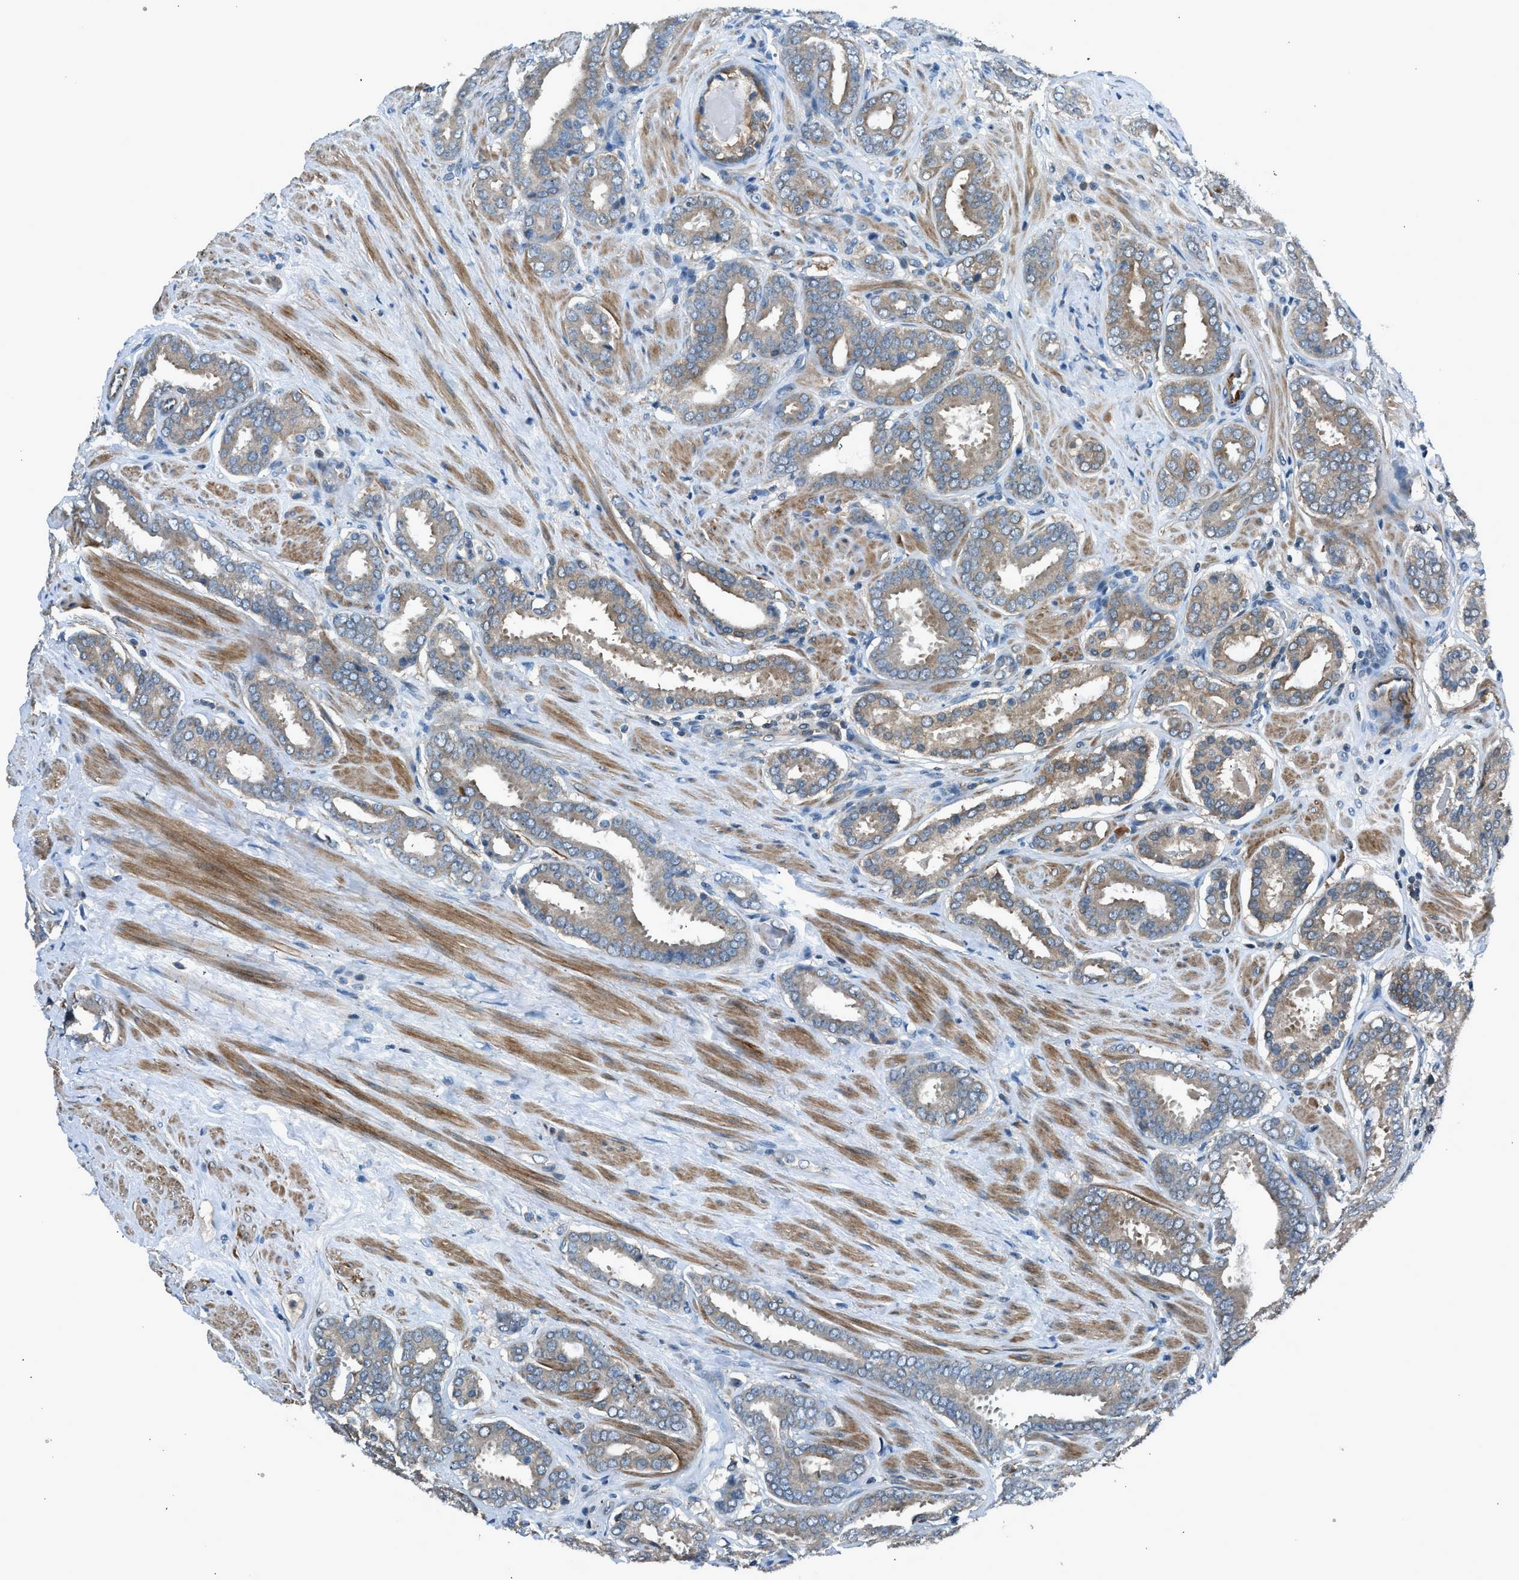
{"staining": {"intensity": "weak", "quantity": ">75%", "location": "cytoplasmic/membranous"}, "tissue": "prostate cancer", "cell_type": "Tumor cells", "image_type": "cancer", "snomed": [{"axis": "morphology", "description": "Adenocarcinoma, Low grade"}, {"axis": "topography", "description": "Prostate"}], "caption": "IHC image of neoplastic tissue: human prostate adenocarcinoma (low-grade) stained using immunohistochemistry (IHC) reveals low levels of weak protein expression localized specifically in the cytoplasmic/membranous of tumor cells, appearing as a cytoplasmic/membranous brown color.", "gene": "LMLN", "patient": {"sex": "male", "age": 69}}